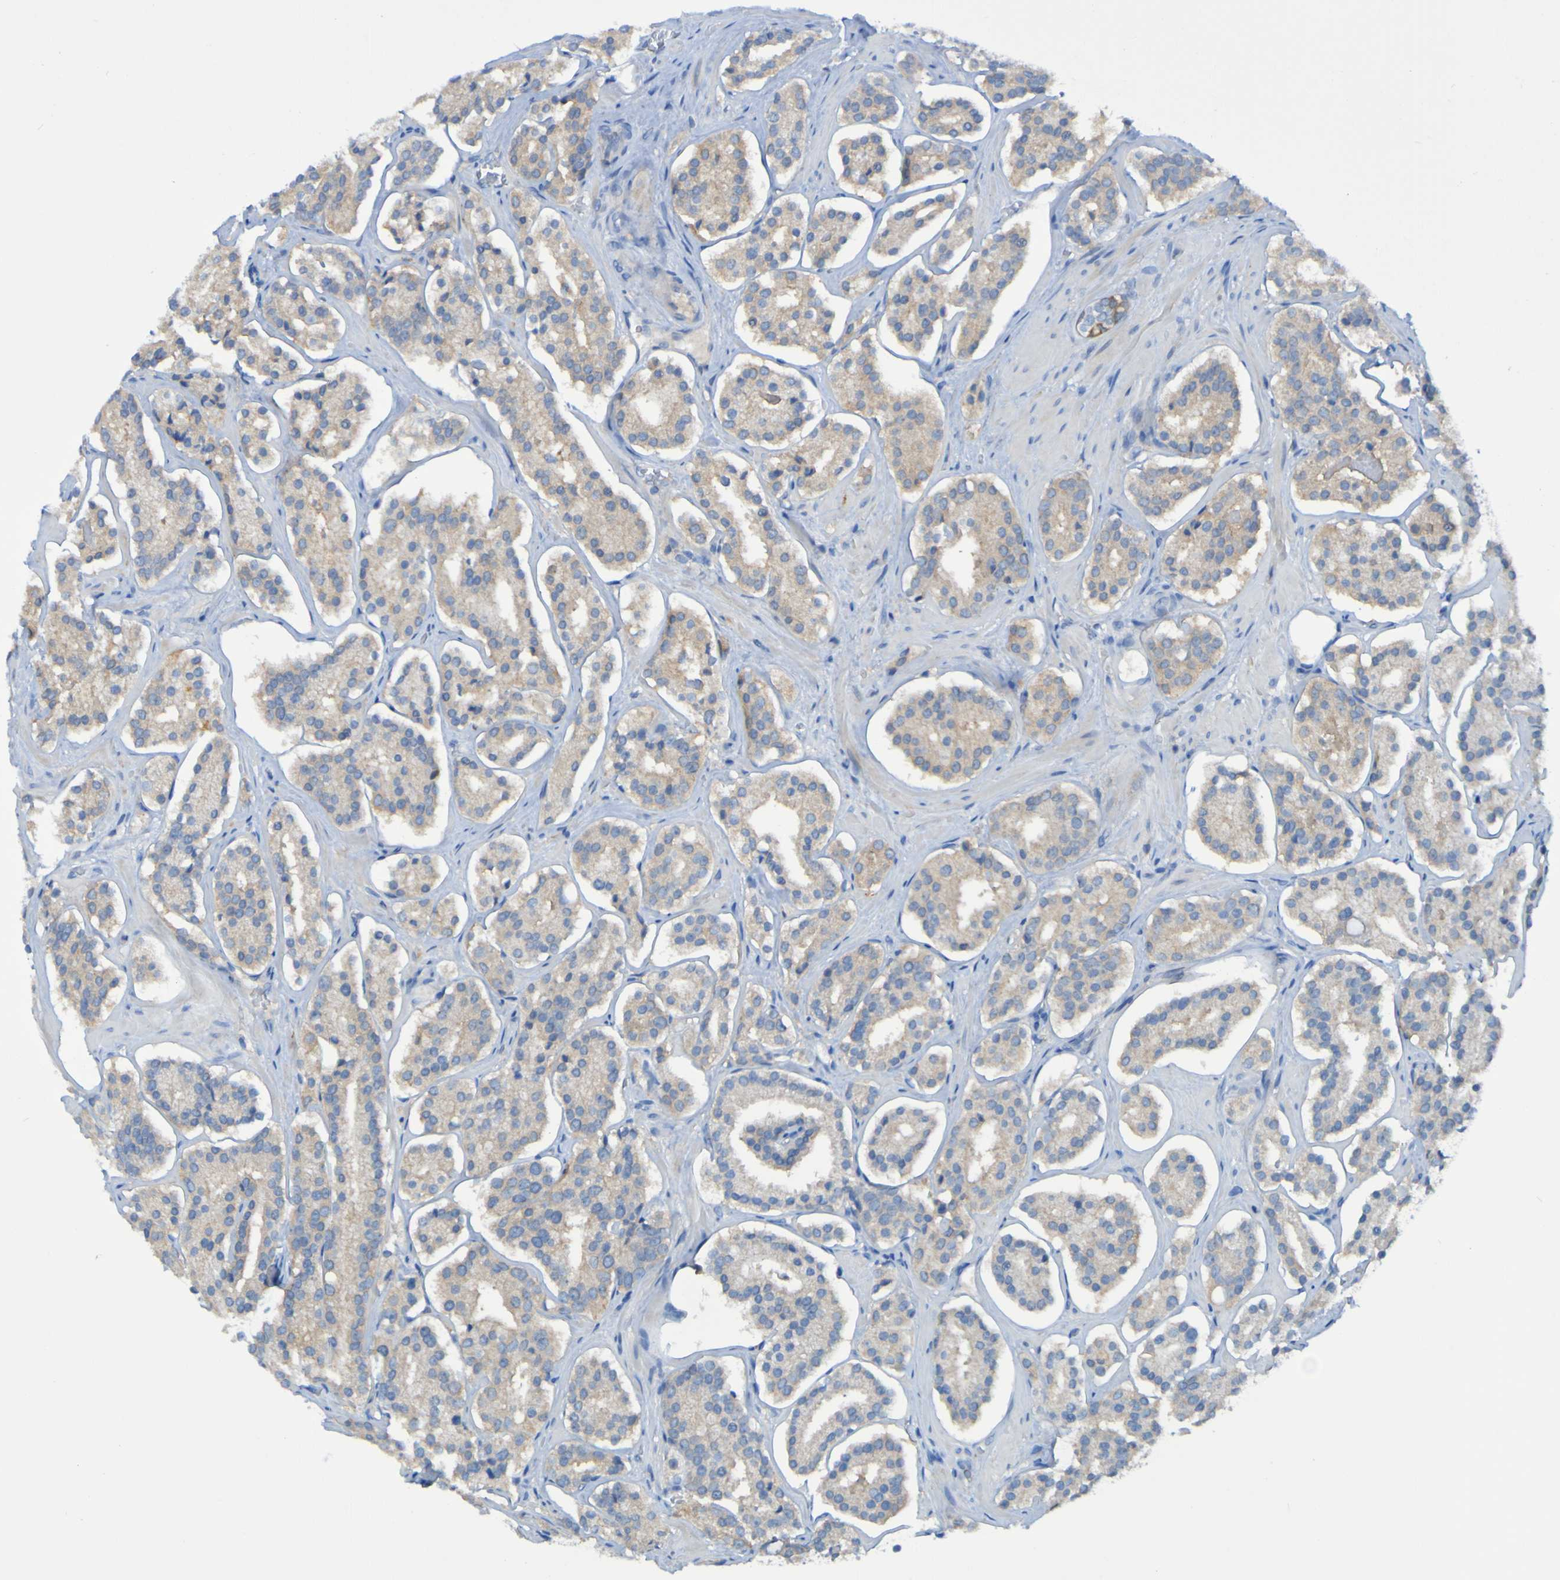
{"staining": {"intensity": "weak", "quantity": ">75%", "location": "cytoplasmic/membranous"}, "tissue": "prostate cancer", "cell_type": "Tumor cells", "image_type": "cancer", "snomed": [{"axis": "morphology", "description": "Adenocarcinoma, High grade"}, {"axis": "topography", "description": "Prostate"}], "caption": "Tumor cells display weak cytoplasmic/membranous staining in about >75% of cells in prostate high-grade adenocarcinoma. (DAB IHC with brightfield microscopy, high magnification).", "gene": "ARHGEF16", "patient": {"sex": "male", "age": 60}}